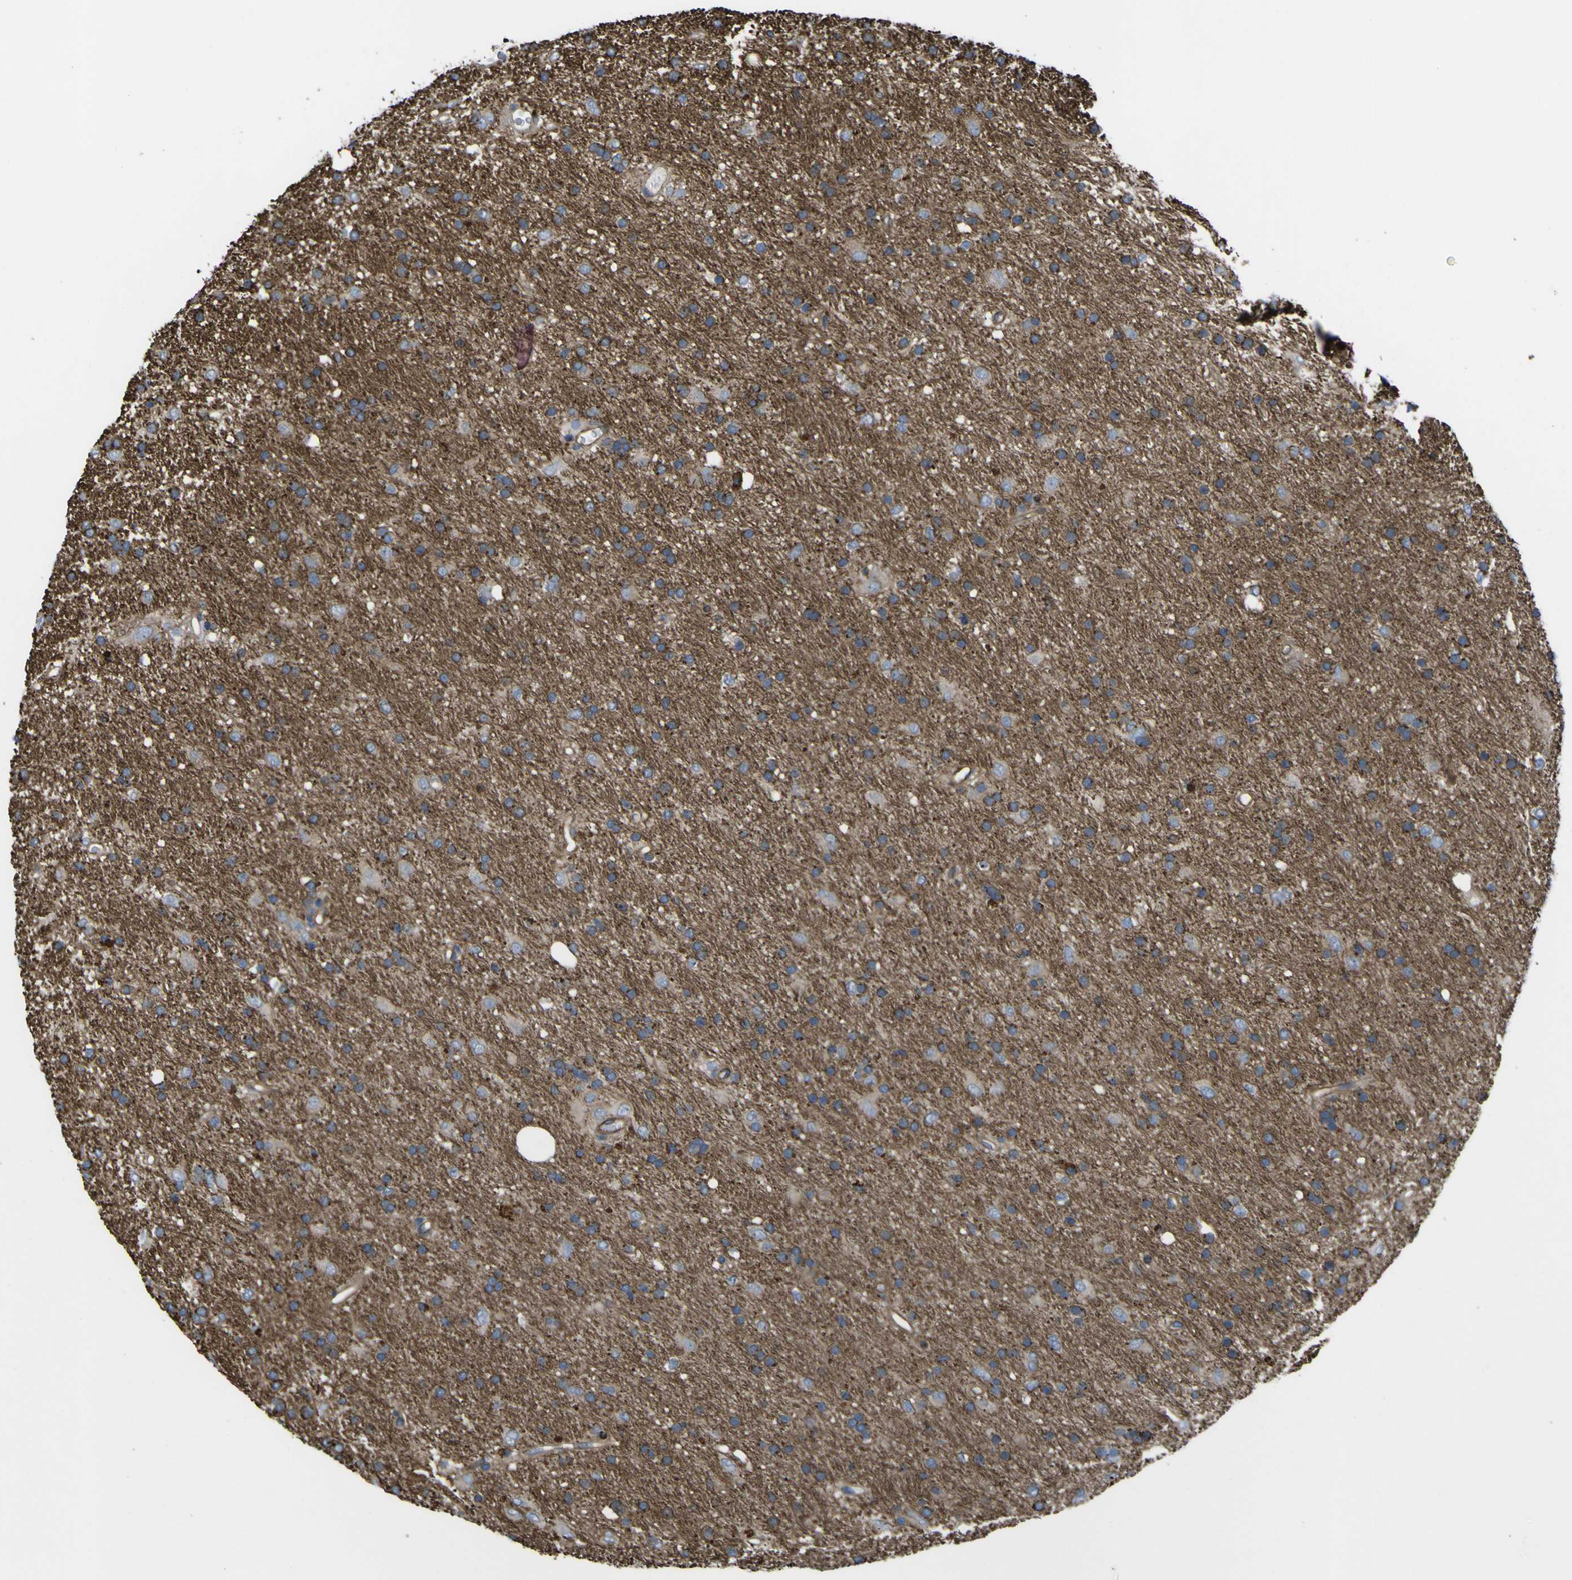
{"staining": {"intensity": "moderate", "quantity": "25%-75%", "location": "cytoplasmic/membranous"}, "tissue": "glioma", "cell_type": "Tumor cells", "image_type": "cancer", "snomed": [{"axis": "morphology", "description": "Glioma, malignant, Low grade"}, {"axis": "topography", "description": "Brain"}], "caption": "Immunohistochemistry (IHC) (DAB) staining of malignant glioma (low-grade) demonstrates moderate cytoplasmic/membranous protein expression in about 25%-75% of tumor cells. Immunohistochemistry stains the protein of interest in brown and the nuclei are stained blue.", "gene": "FBXO30", "patient": {"sex": "male", "age": 77}}